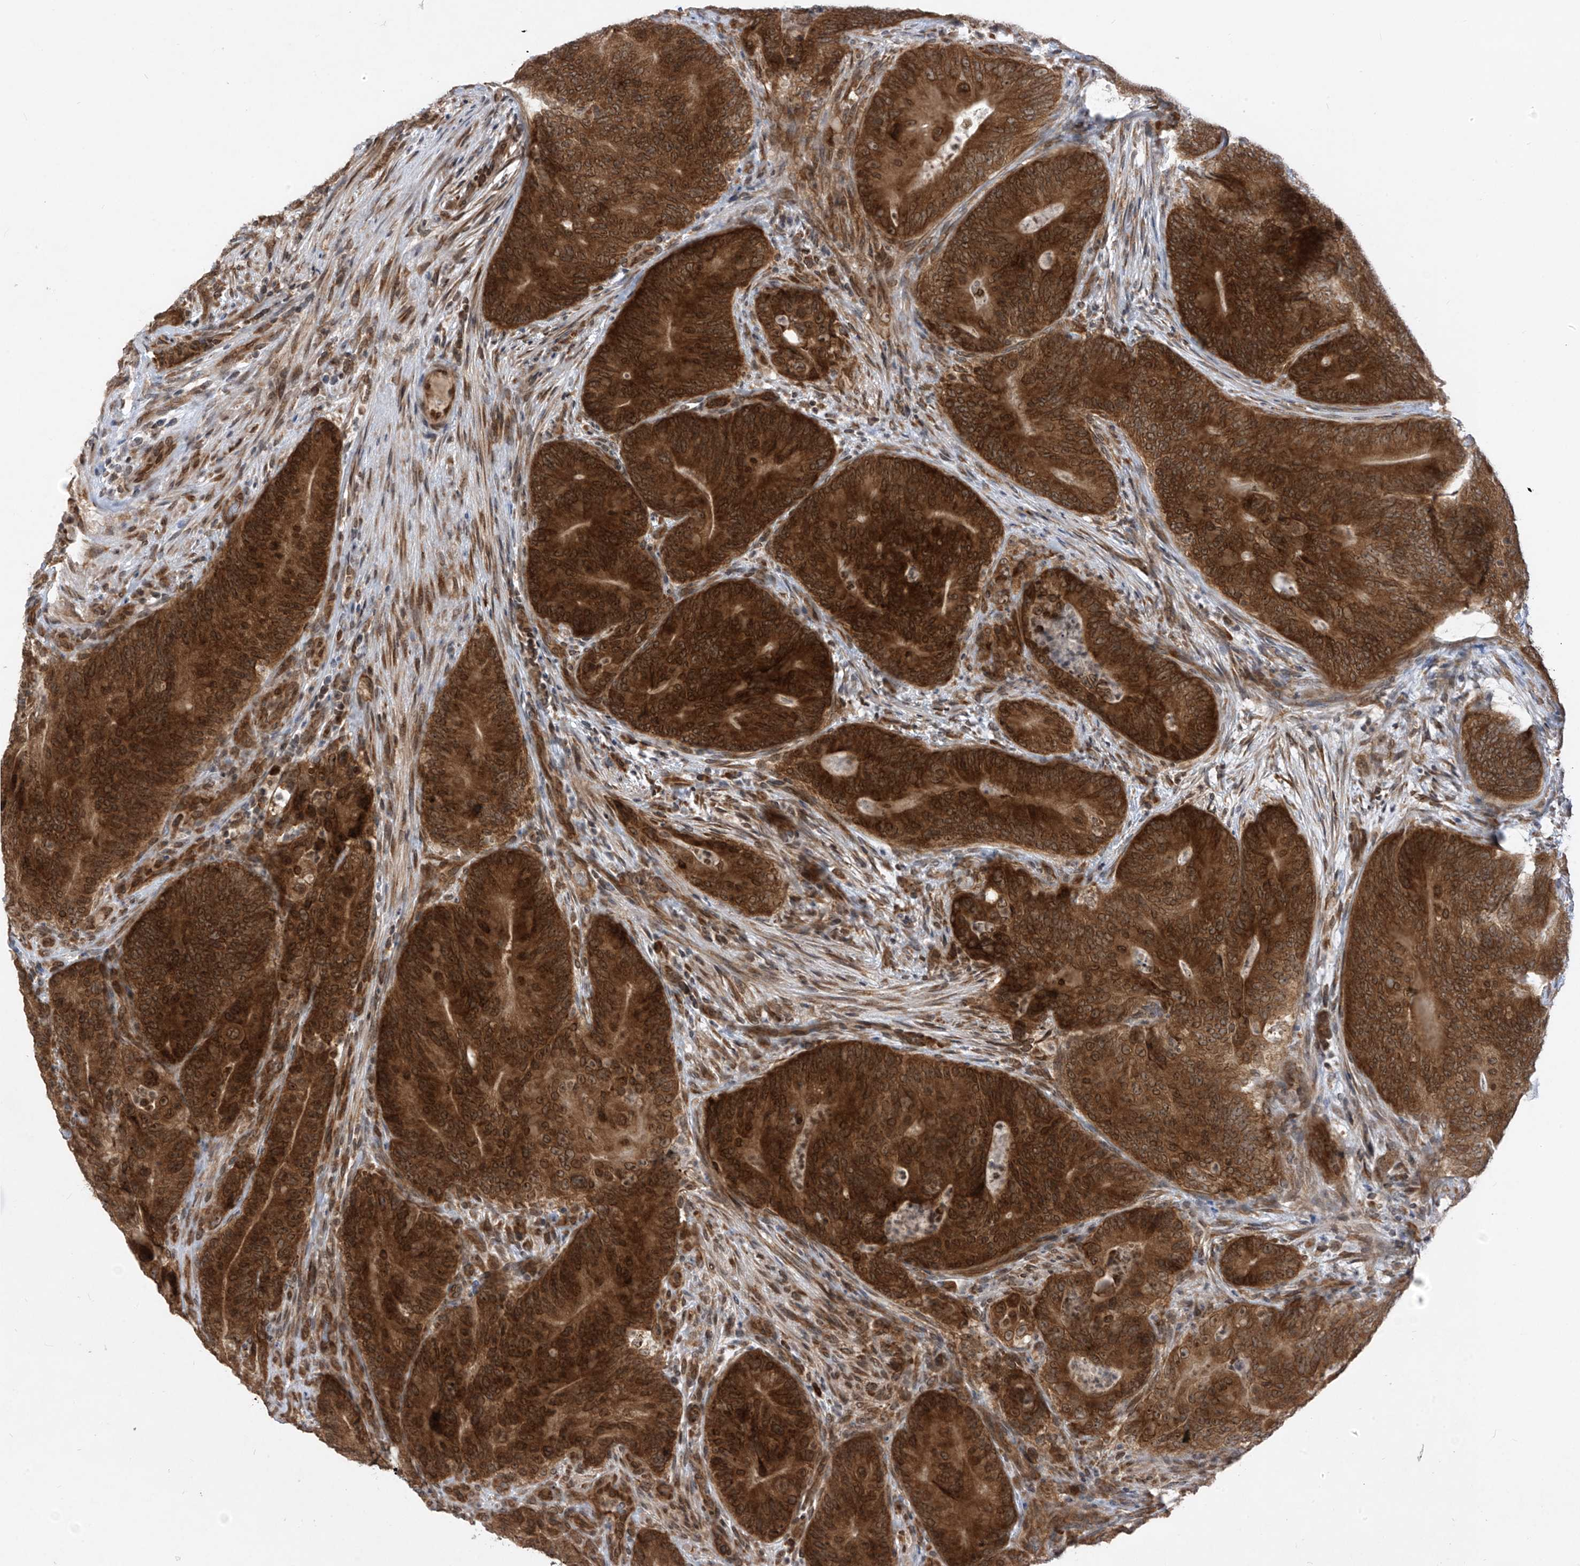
{"staining": {"intensity": "strong", "quantity": ">75%", "location": "cytoplasmic/membranous,nuclear"}, "tissue": "colorectal cancer", "cell_type": "Tumor cells", "image_type": "cancer", "snomed": [{"axis": "morphology", "description": "Normal tissue, NOS"}, {"axis": "topography", "description": "Colon"}], "caption": "Strong cytoplasmic/membranous and nuclear staining is present in approximately >75% of tumor cells in colorectal cancer.", "gene": "RPL34", "patient": {"sex": "female", "age": 82}}